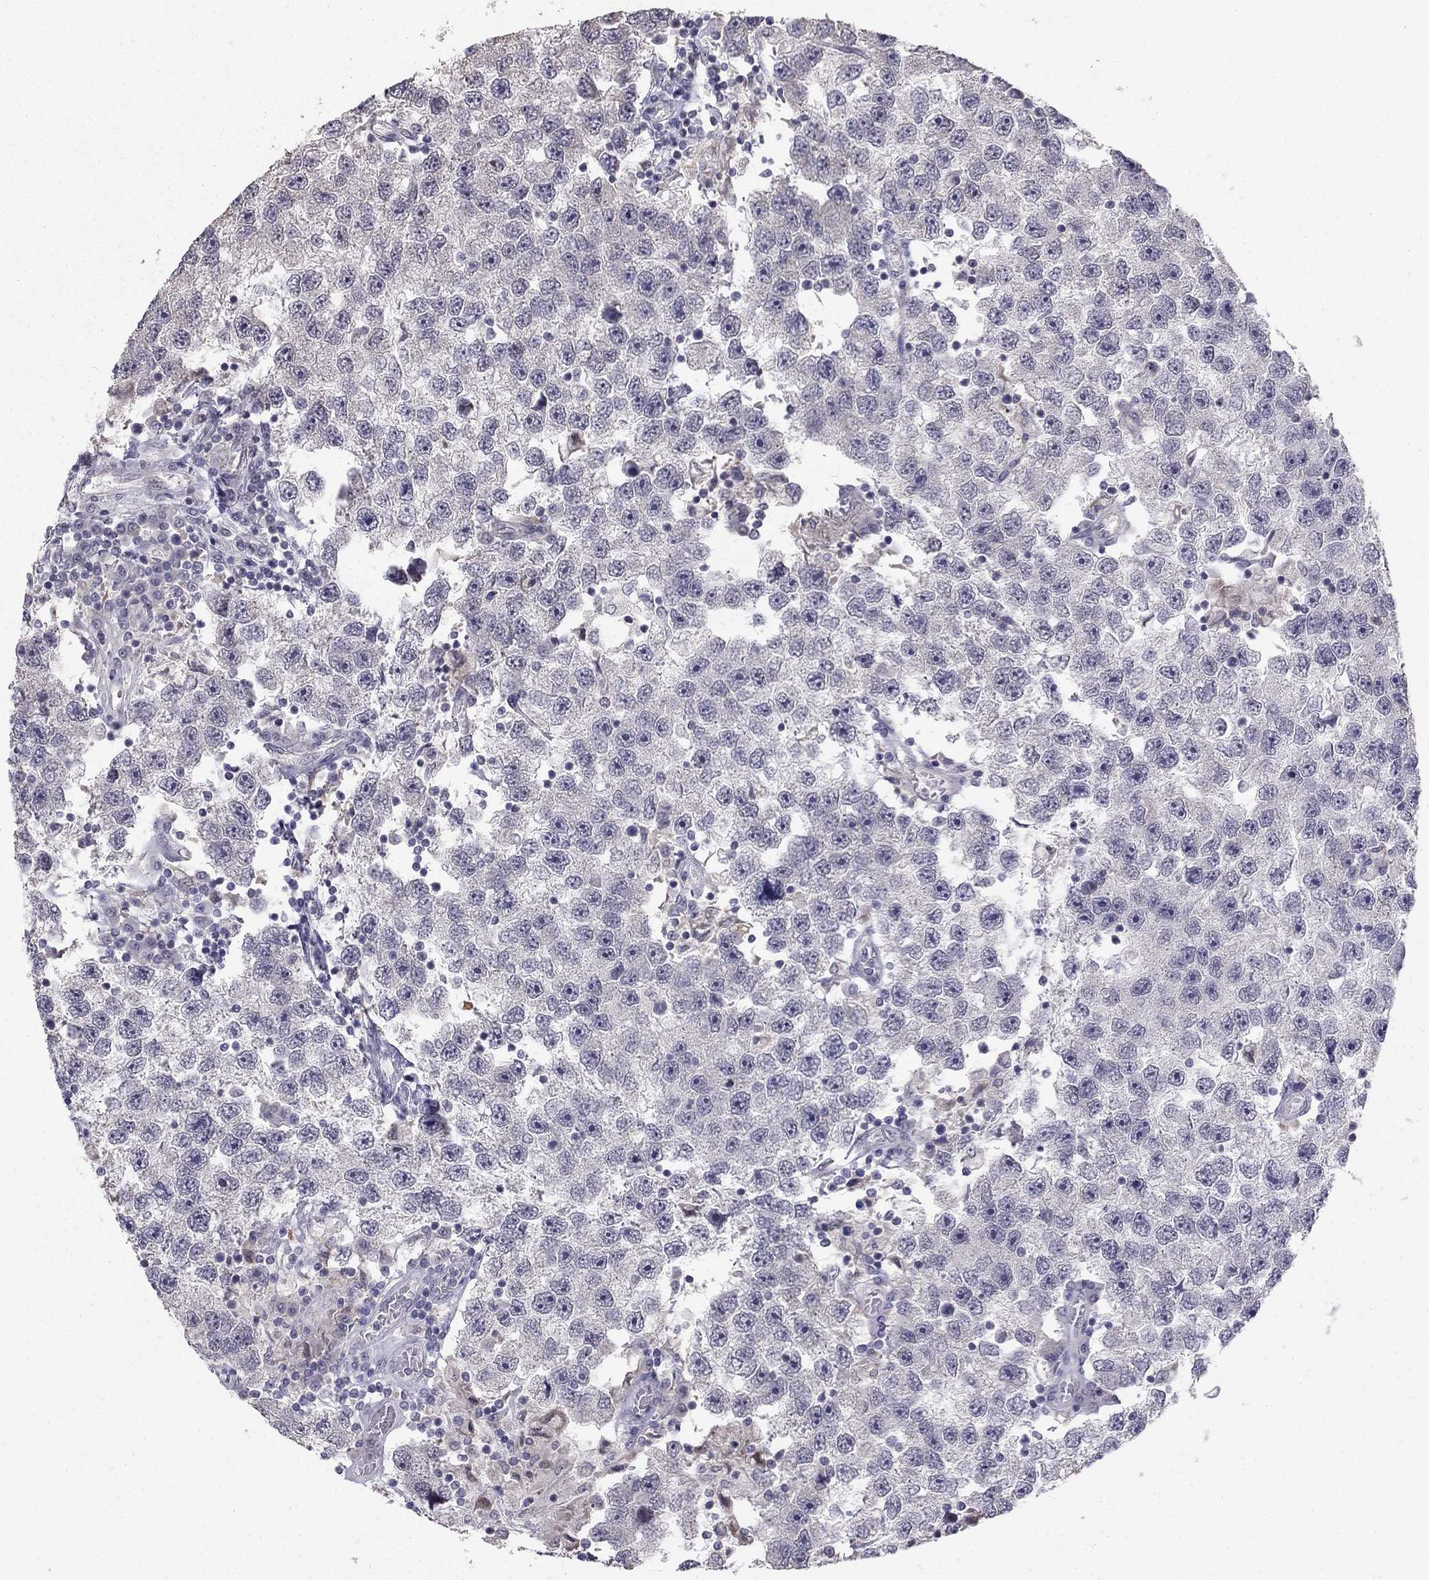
{"staining": {"intensity": "negative", "quantity": "none", "location": "none"}, "tissue": "testis cancer", "cell_type": "Tumor cells", "image_type": "cancer", "snomed": [{"axis": "morphology", "description": "Seminoma, NOS"}, {"axis": "topography", "description": "Testis"}], "caption": "This is a photomicrograph of immunohistochemistry (IHC) staining of testis seminoma, which shows no positivity in tumor cells. (Immunohistochemistry, brightfield microscopy, high magnification).", "gene": "HSF2BP", "patient": {"sex": "male", "age": 26}}